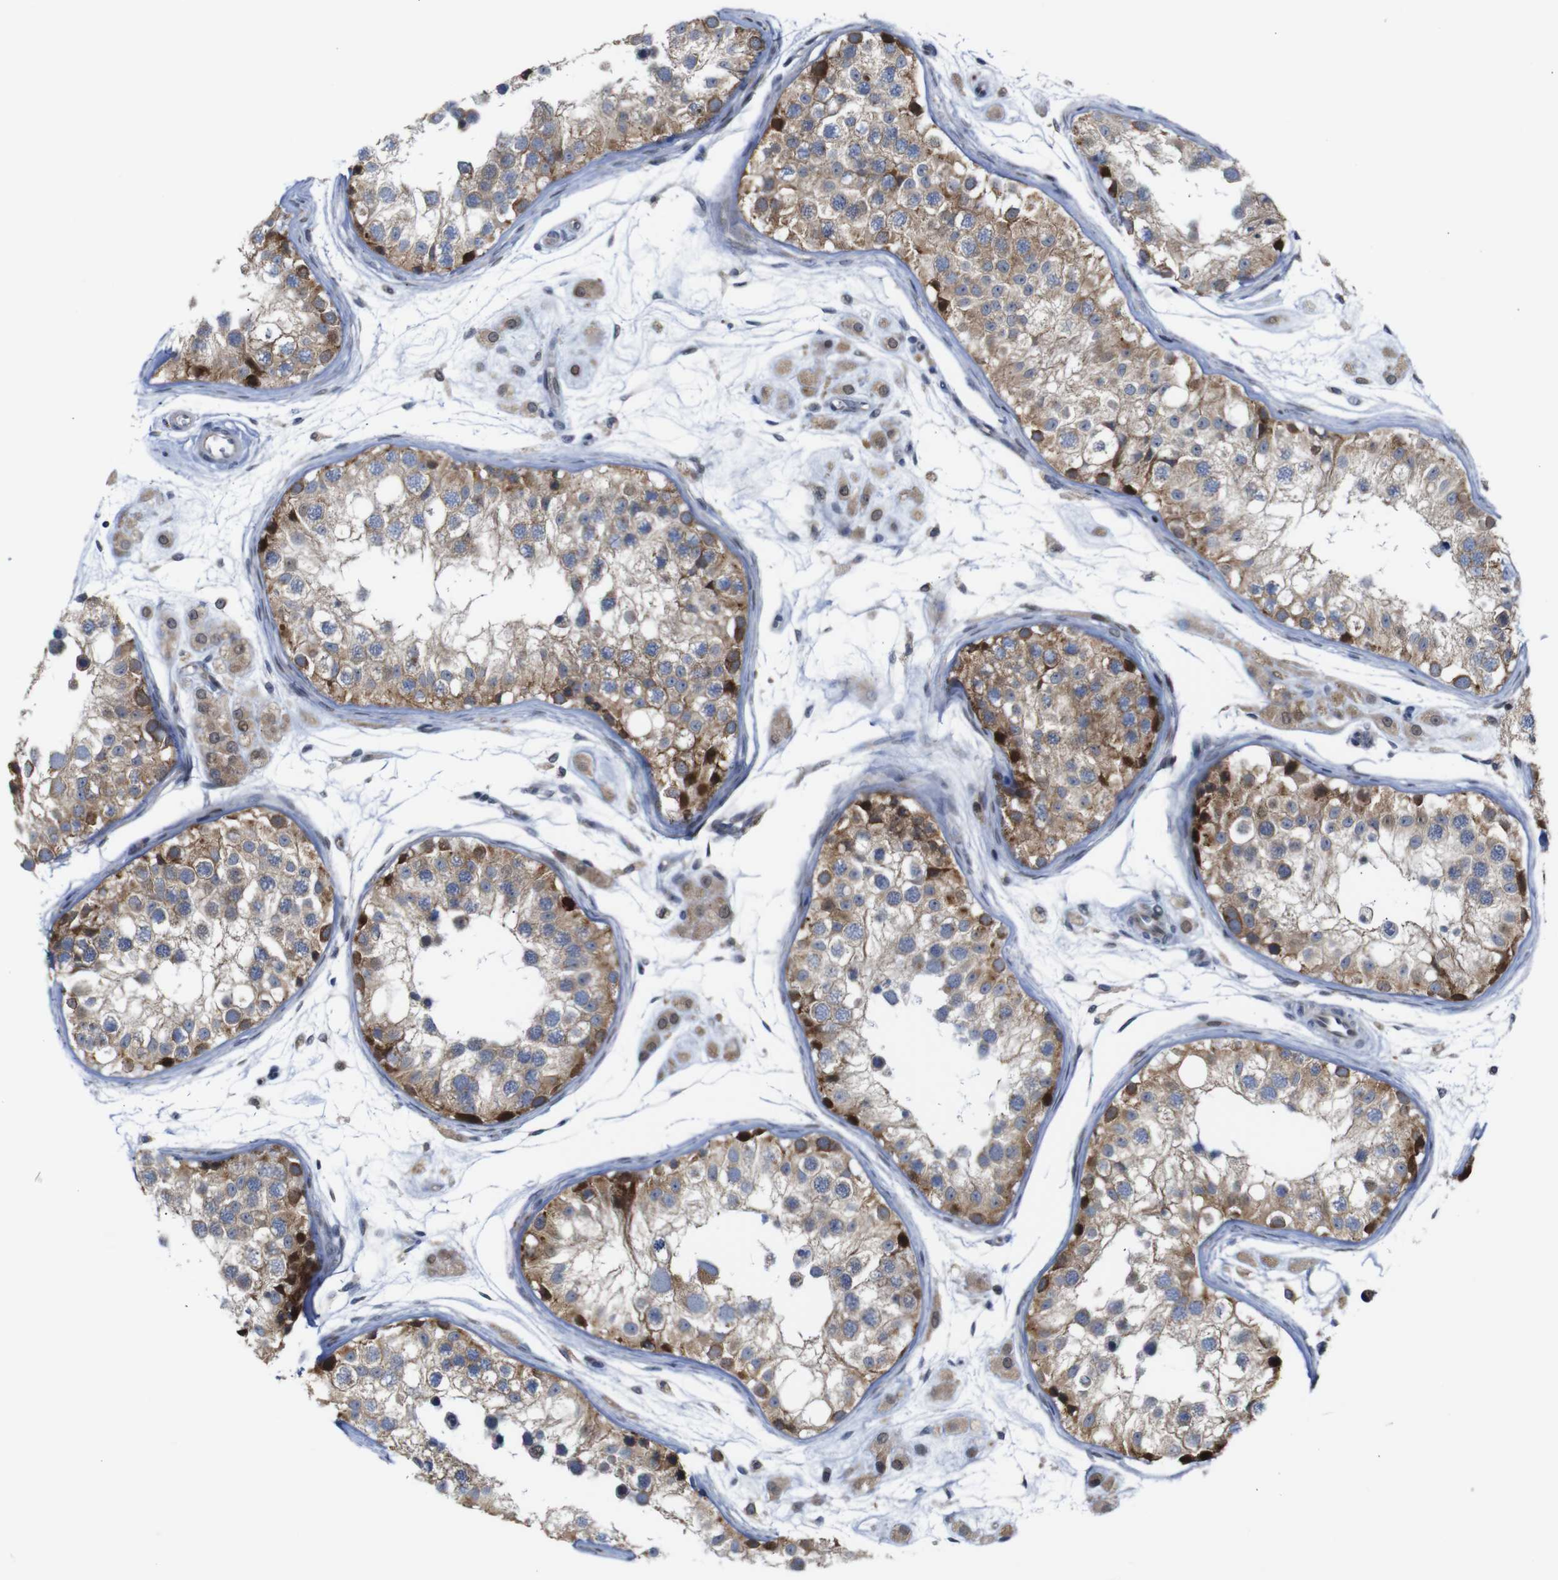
{"staining": {"intensity": "moderate", "quantity": ">75%", "location": "cytoplasmic/membranous"}, "tissue": "testis", "cell_type": "Cells in seminiferous ducts", "image_type": "normal", "snomed": [{"axis": "morphology", "description": "Normal tissue, NOS"}, {"axis": "morphology", "description": "Adenocarcinoma, metastatic, NOS"}, {"axis": "topography", "description": "Testis"}], "caption": "Immunohistochemical staining of benign testis demonstrates >75% levels of moderate cytoplasmic/membranous protein expression in about >75% of cells in seminiferous ducts.", "gene": "PTPN1", "patient": {"sex": "male", "age": 26}}